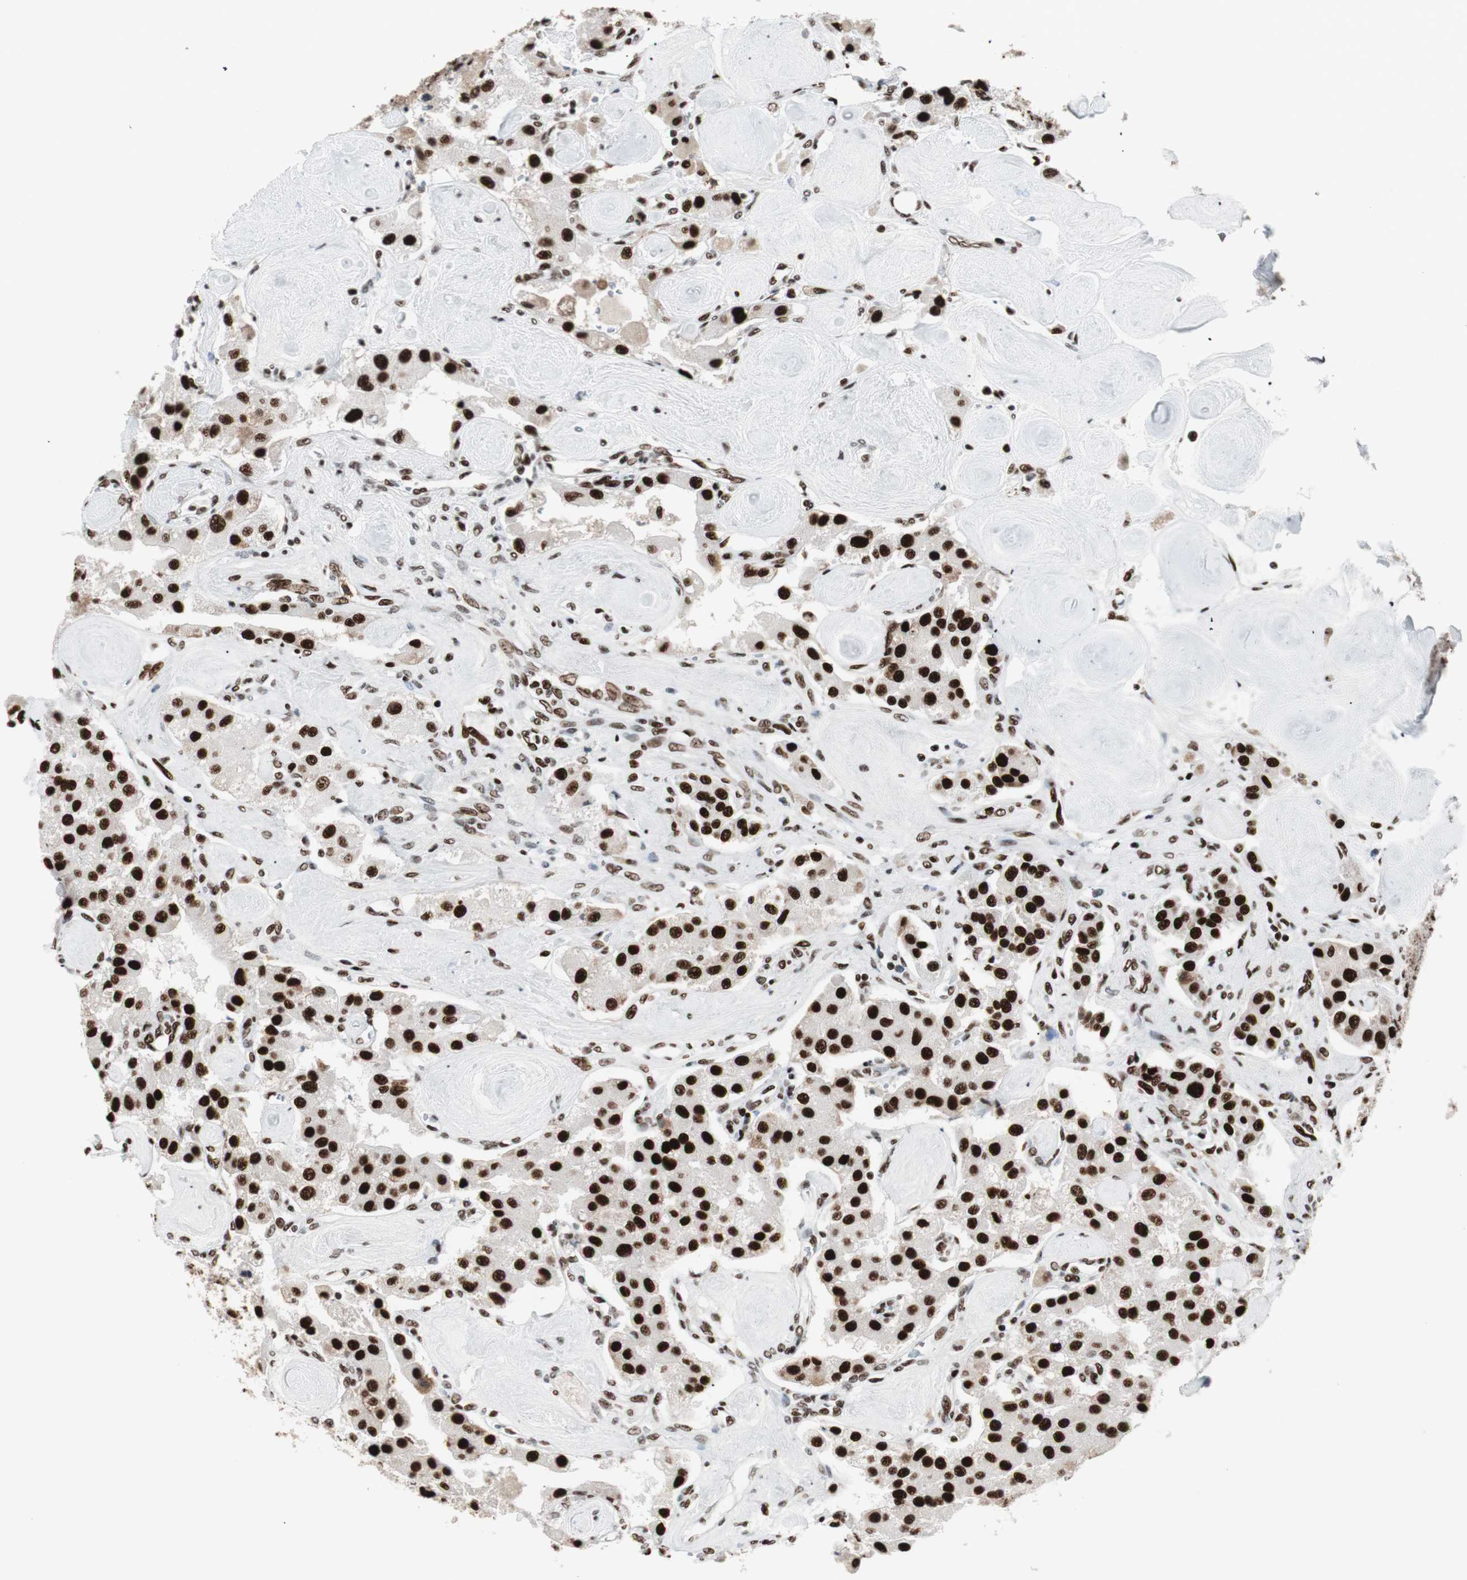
{"staining": {"intensity": "strong", "quantity": ">75%", "location": "nuclear"}, "tissue": "carcinoid", "cell_type": "Tumor cells", "image_type": "cancer", "snomed": [{"axis": "morphology", "description": "Carcinoid, malignant, NOS"}, {"axis": "topography", "description": "Pancreas"}], "caption": "DAB immunohistochemical staining of carcinoid displays strong nuclear protein positivity in approximately >75% of tumor cells.", "gene": "PSME3", "patient": {"sex": "male", "age": 41}}